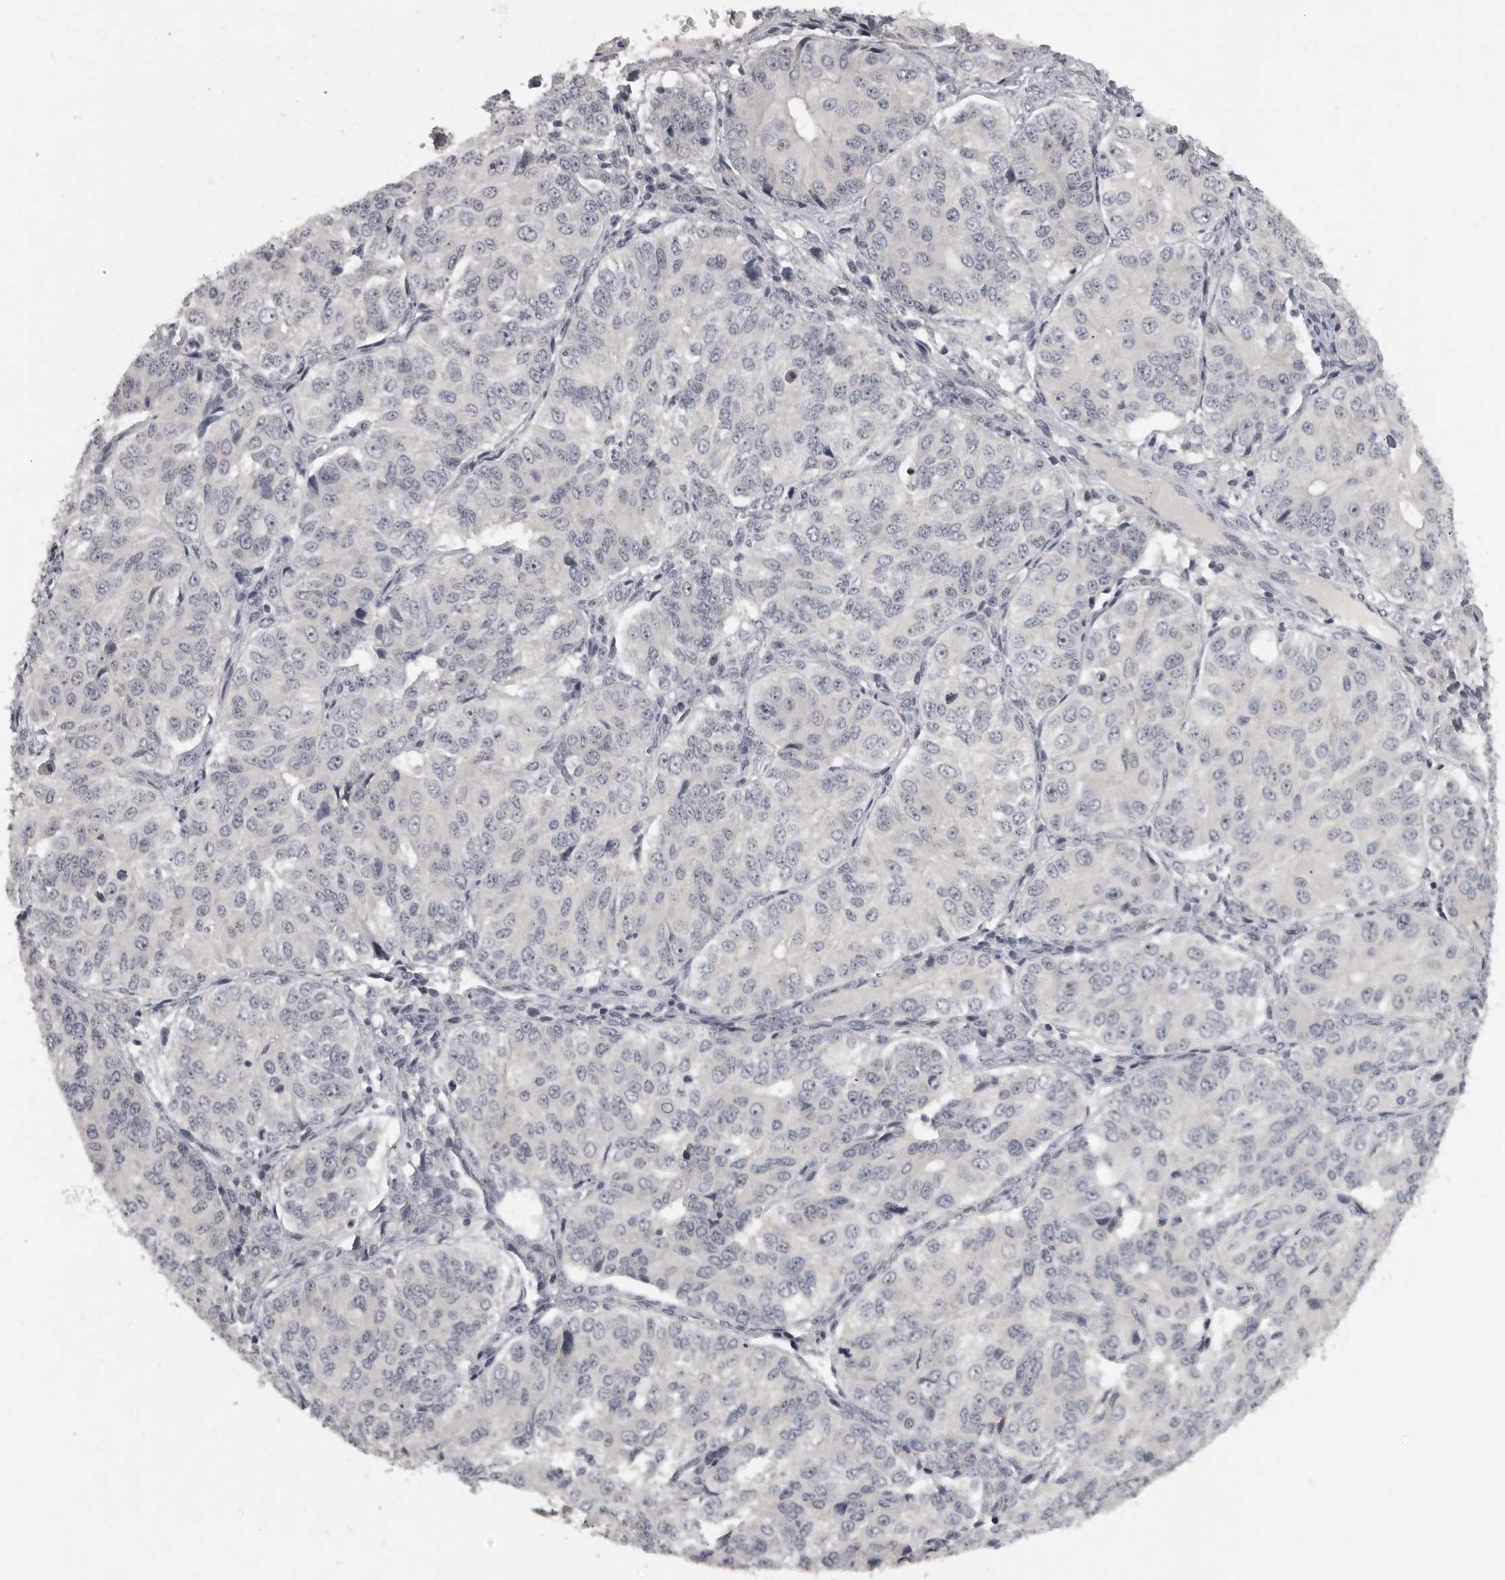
{"staining": {"intensity": "negative", "quantity": "none", "location": "none"}, "tissue": "ovarian cancer", "cell_type": "Tumor cells", "image_type": "cancer", "snomed": [{"axis": "morphology", "description": "Carcinoma, endometroid"}, {"axis": "topography", "description": "Ovary"}], "caption": "DAB immunohistochemical staining of human ovarian cancer (endometroid carcinoma) exhibits no significant positivity in tumor cells.", "gene": "MRTO4", "patient": {"sex": "female", "age": 51}}